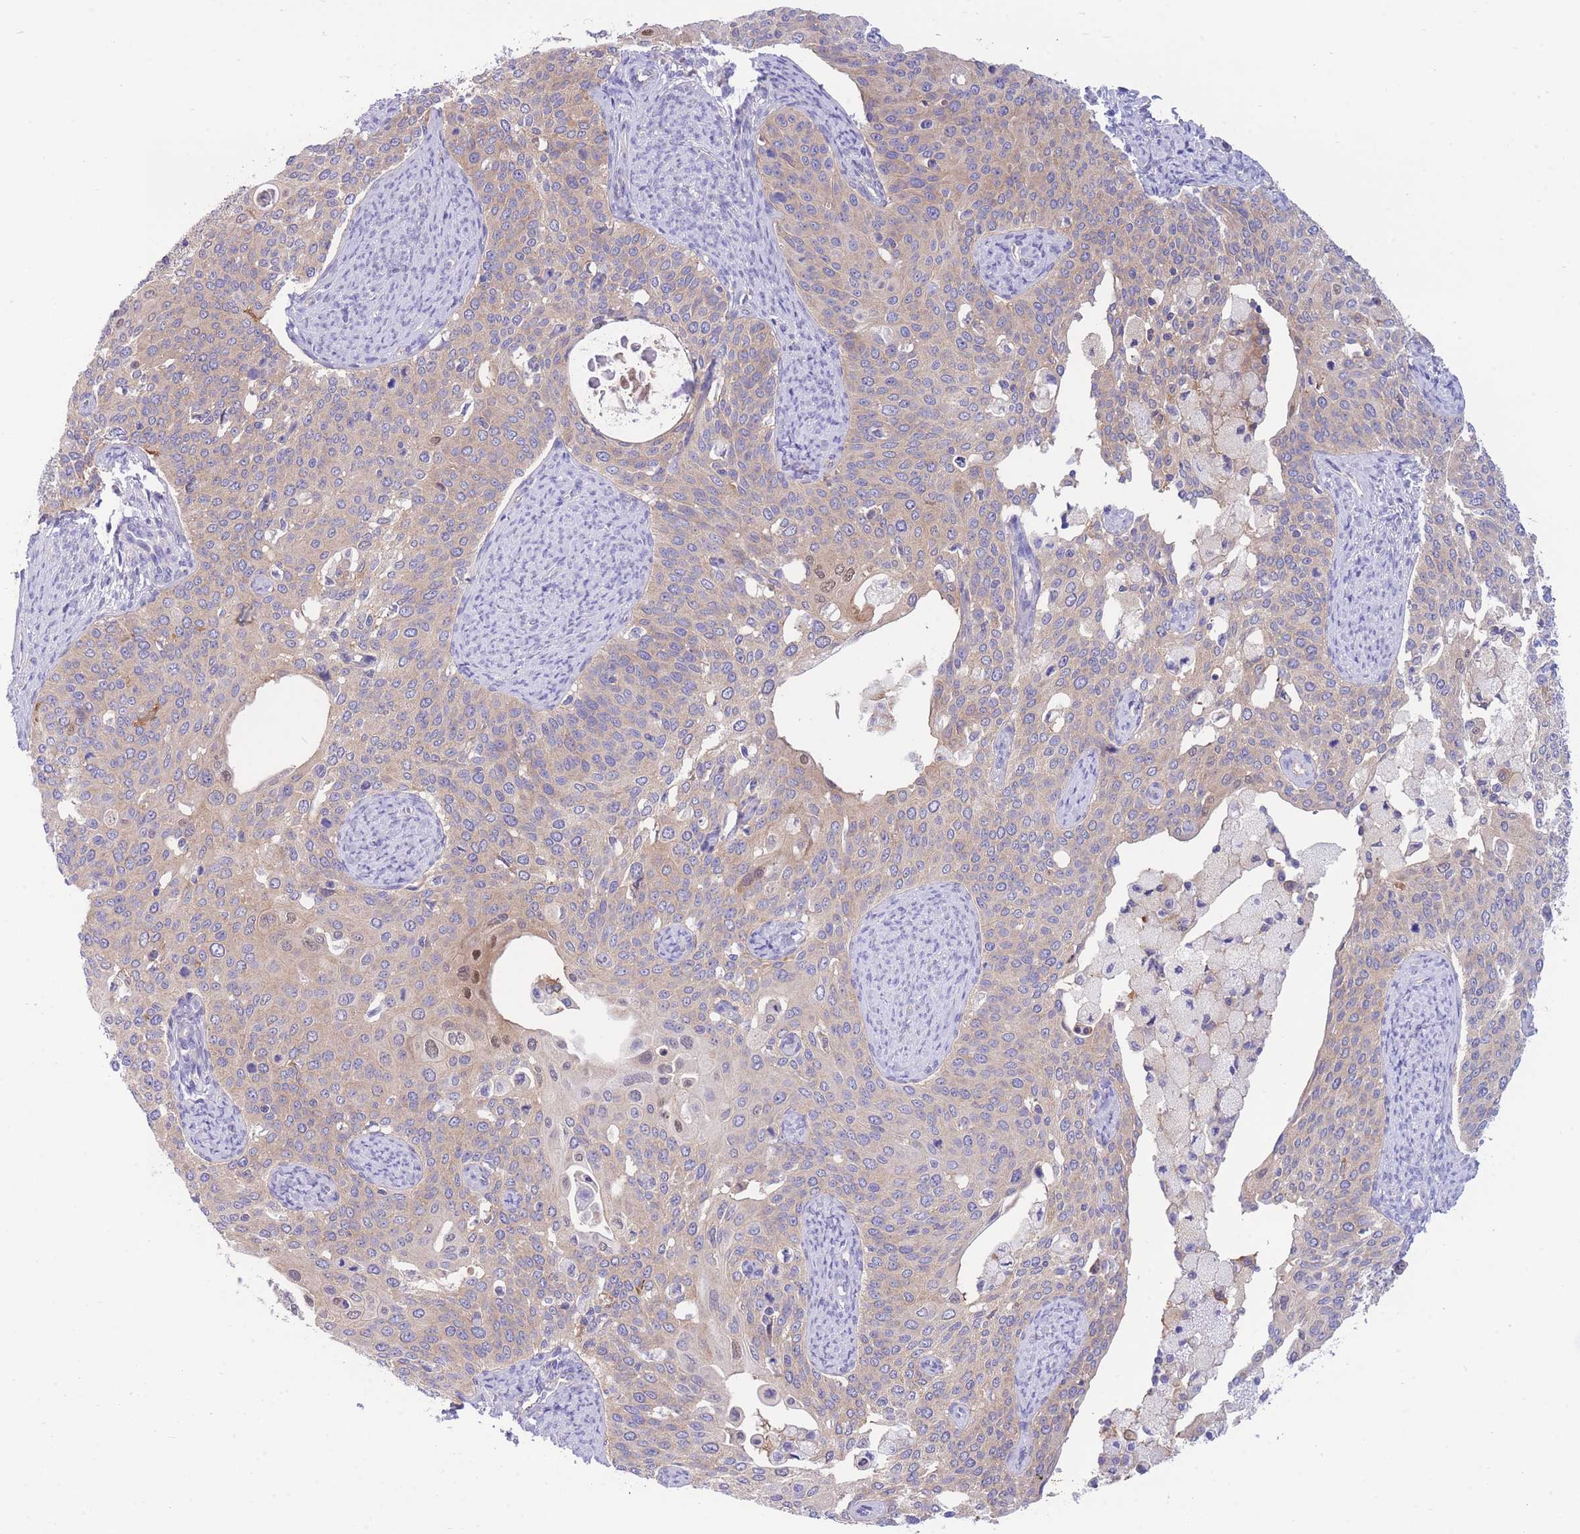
{"staining": {"intensity": "weak", "quantity": "25%-75%", "location": "cytoplasmic/membranous,nuclear"}, "tissue": "cervical cancer", "cell_type": "Tumor cells", "image_type": "cancer", "snomed": [{"axis": "morphology", "description": "Squamous cell carcinoma, NOS"}, {"axis": "topography", "description": "Cervix"}], "caption": "A high-resolution histopathology image shows IHC staining of cervical squamous cell carcinoma, which shows weak cytoplasmic/membranous and nuclear expression in approximately 25%-75% of tumor cells.", "gene": "NAMPT", "patient": {"sex": "female", "age": 44}}